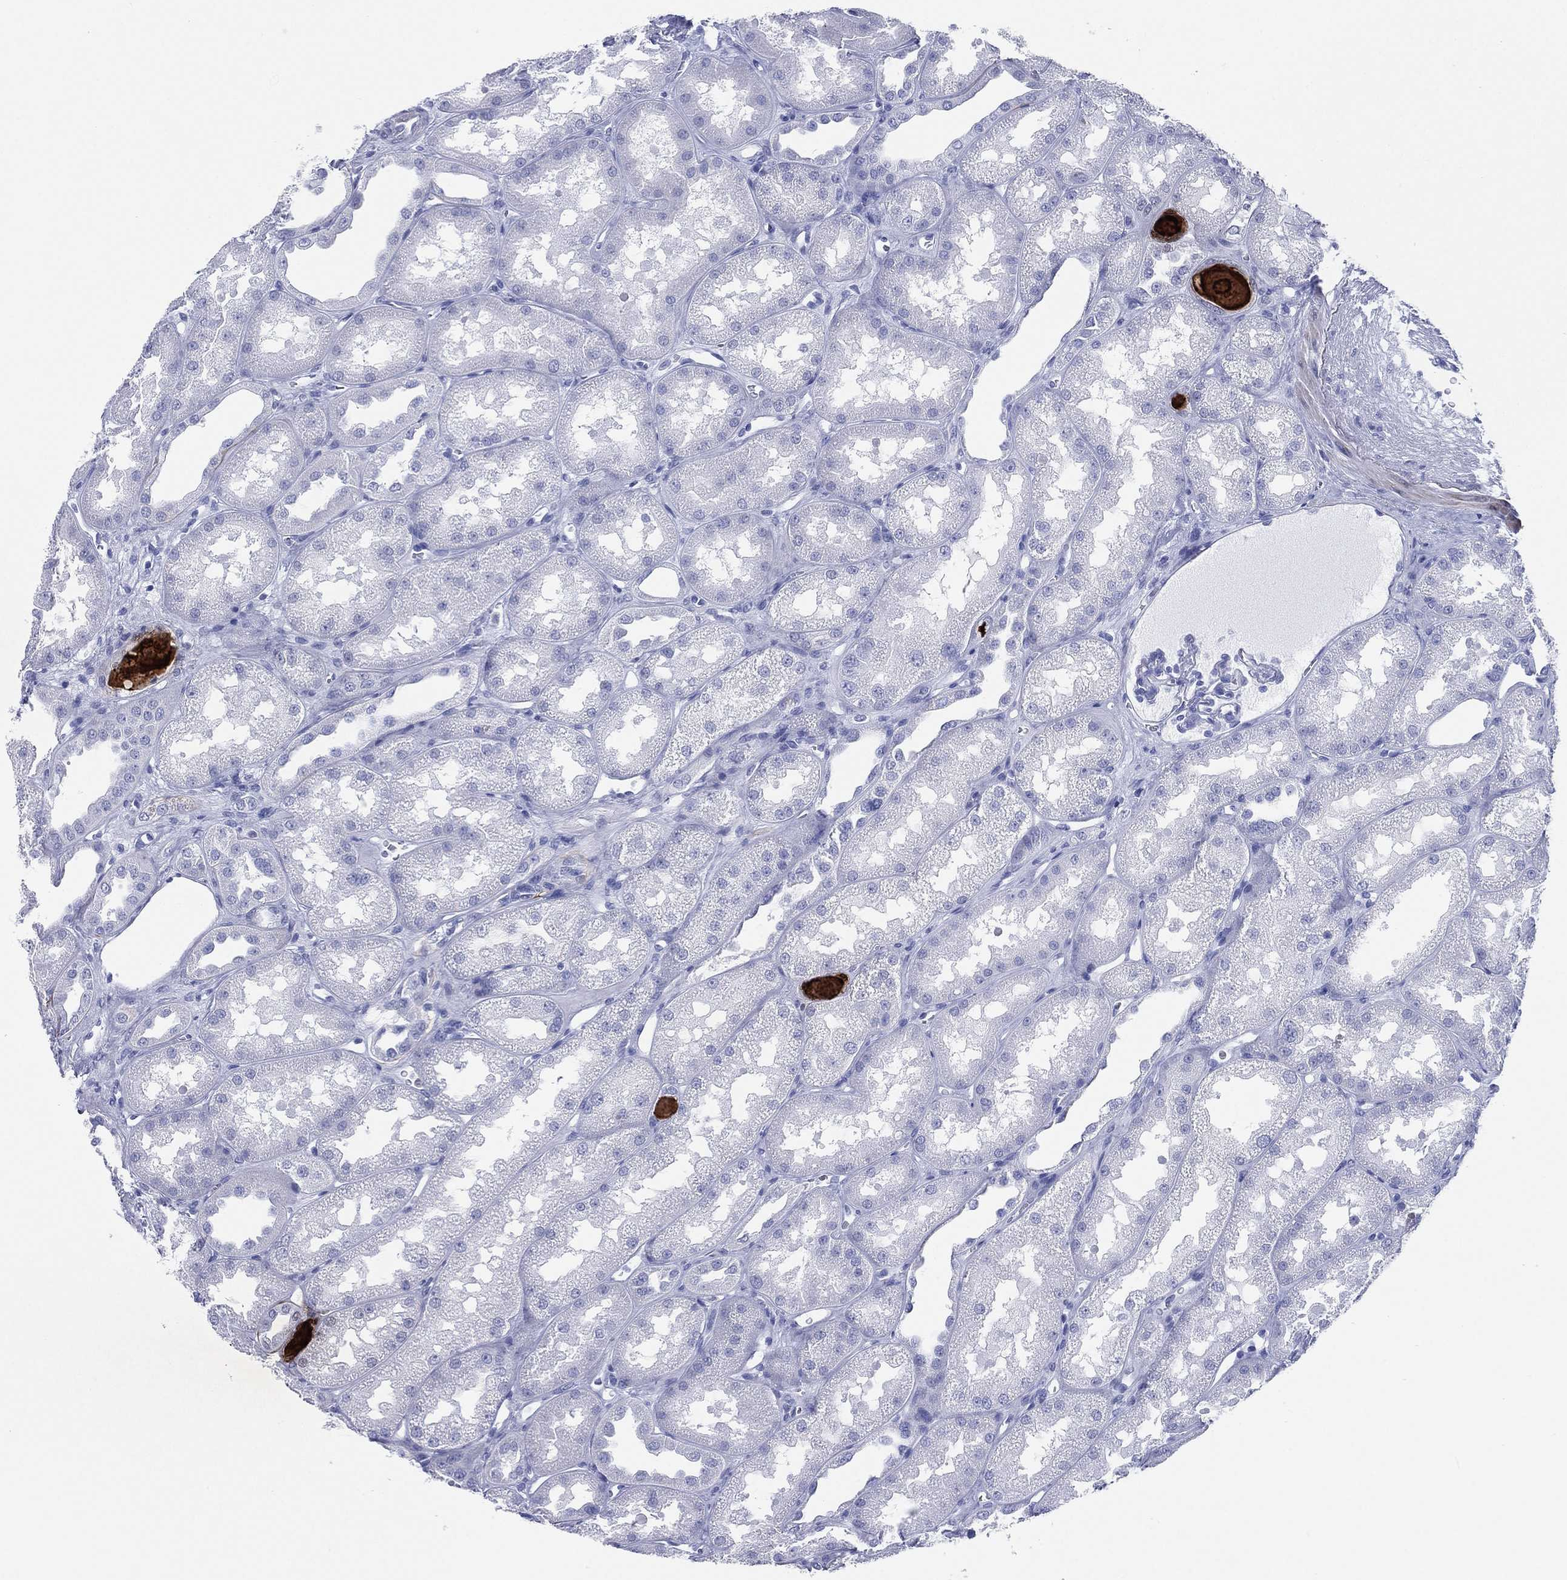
{"staining": {"intensity": "negative", "quantity": "none", "location": "none"}, "tissue": "kidney", "cell_type": "Cells in glomeruli", "image_type": "normal", "snomed": [{"axis": "morphology", "description": "Normal tissue, NOS"}, {"axis": "topography", "description": "Kidney"}], "caption": "DAB (3,3'-diaminobenzidine) immunohistochemical staining of benign human kidney displays no significant staining in cells in glomeruli. (DAB (3,3'-diaminobenzidine) IHC with hematoxylin counter stain).", "gene": "CD79A", "patient": {"sex": "male", "age": 61}}